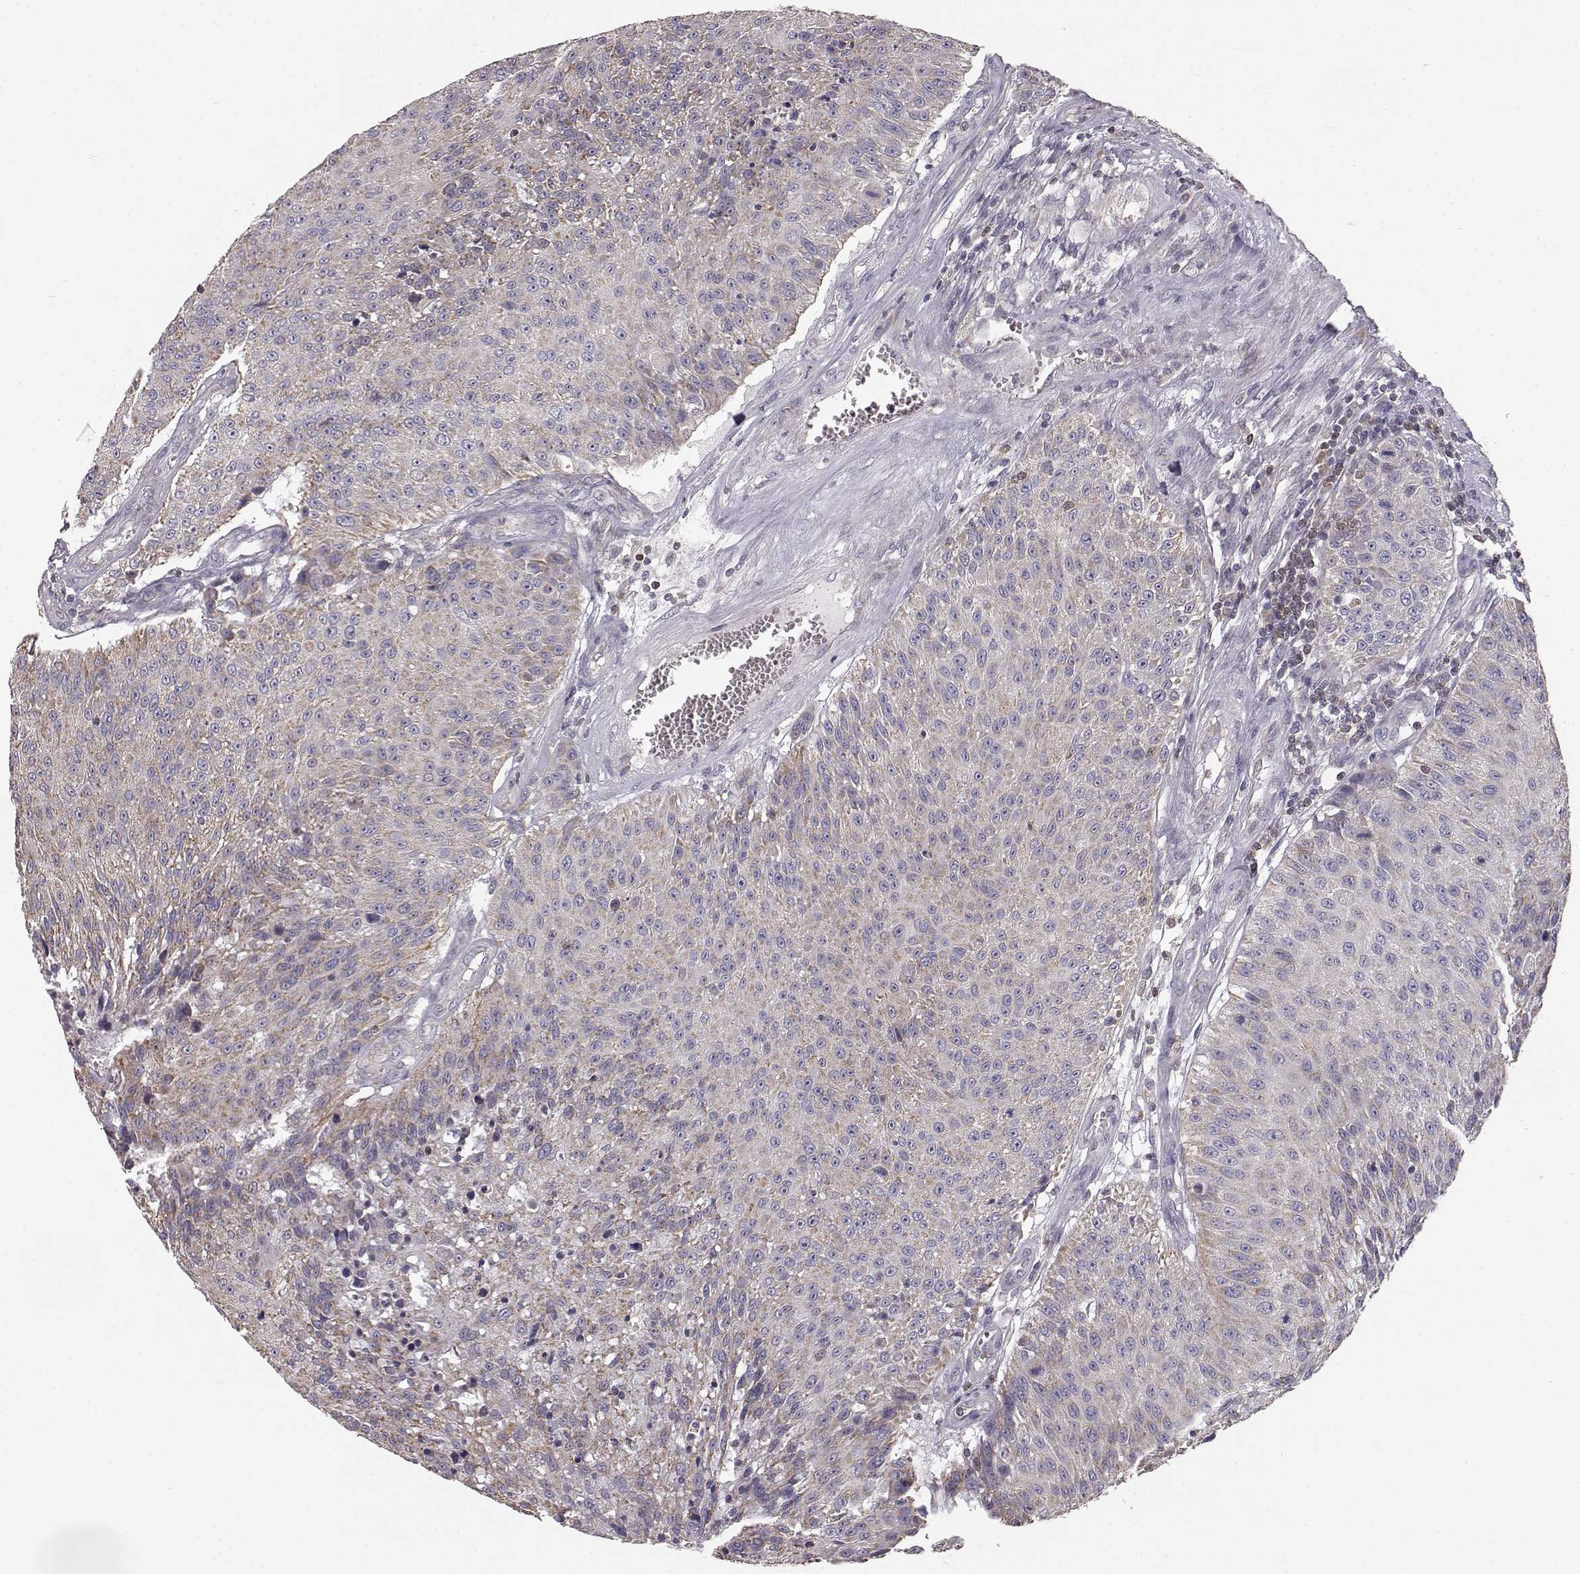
{"staining": {"intensity": "weak", "quantity": ">75%", "location": "cytoplasmic/membranous"}, "tissue": "urothelial cancer", "cell_type": "Tumor cells", "image_type": "cancer", "snomed": [{"axis": "morphology", "description": "Urothelial carcinoma, NOS"}, {"axis": "topography", "description": "Urinary bladder"}], "caption": "Weak cytoplasmic/membranous protein positivity is present in about >75% of tumor cells in transitional cell carcinoma. The staining was performed using DAB (3,3'-diaminobenzidine) to visualize the protein expression in brown, while the nuclei were stained in blue with hematoxylin (Magnification: 20x).", "gene": "GRAP2", "patient": {"sex": "male", "age": 55}}